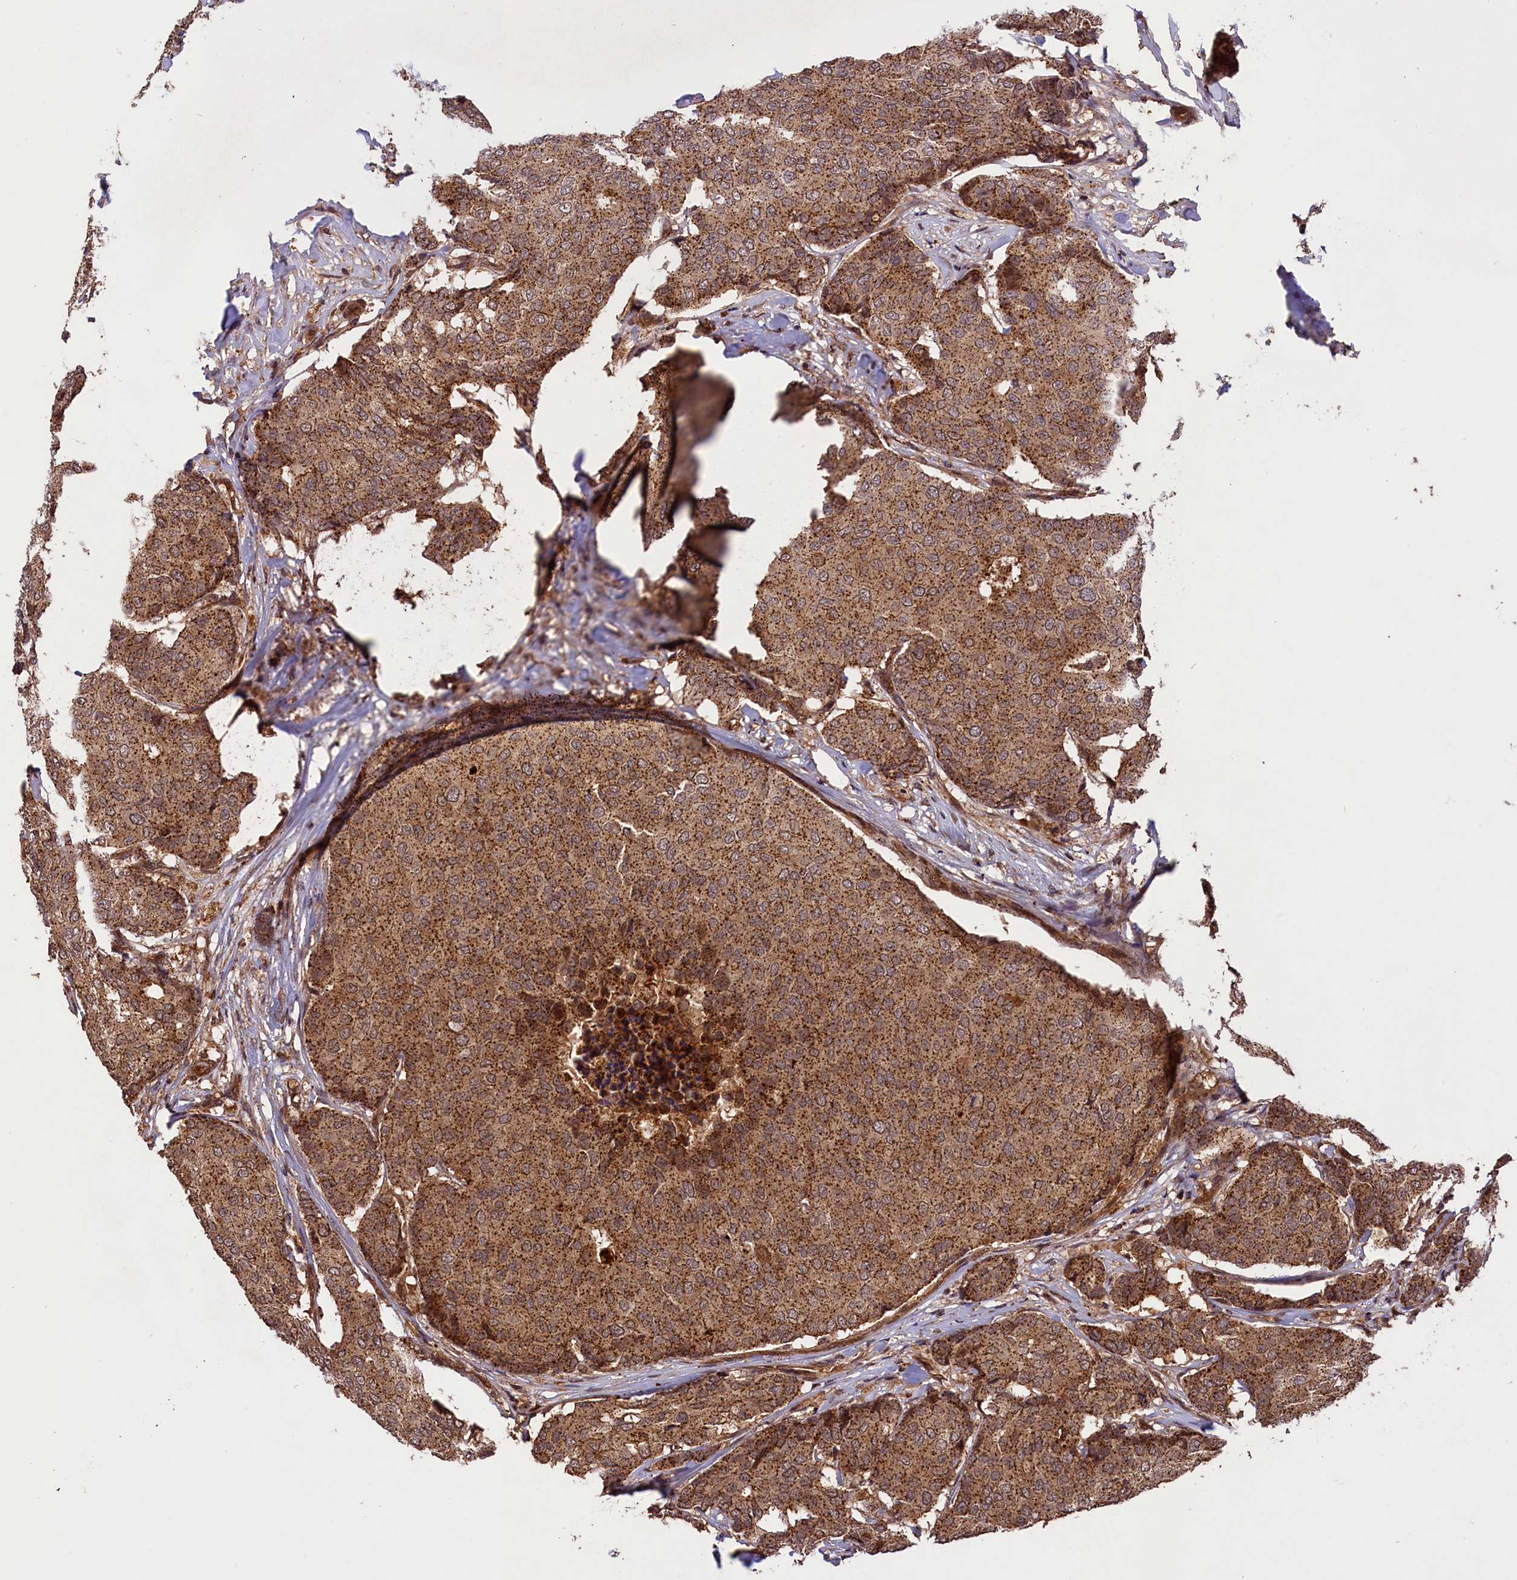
{"staining": {"intensity": "strong", "quantity": ">75%", "location": "cytoplasmic/membranous"}, "tissue": "breast cancer", "cell_type": "Tumor cells", "image_type": "cancer", "snomed": [{"axis": "morphology", "description": "Duct carcinoma"}, {"axis": "topography", "description": "Breast"}], "caption": "Breast intraductal carcinoma stained for a protein reveals strong cytoplasmic/membranous positivity in tumor cells.", "gene": "IST1", "patient": {"sex": "female", "age": 75}}